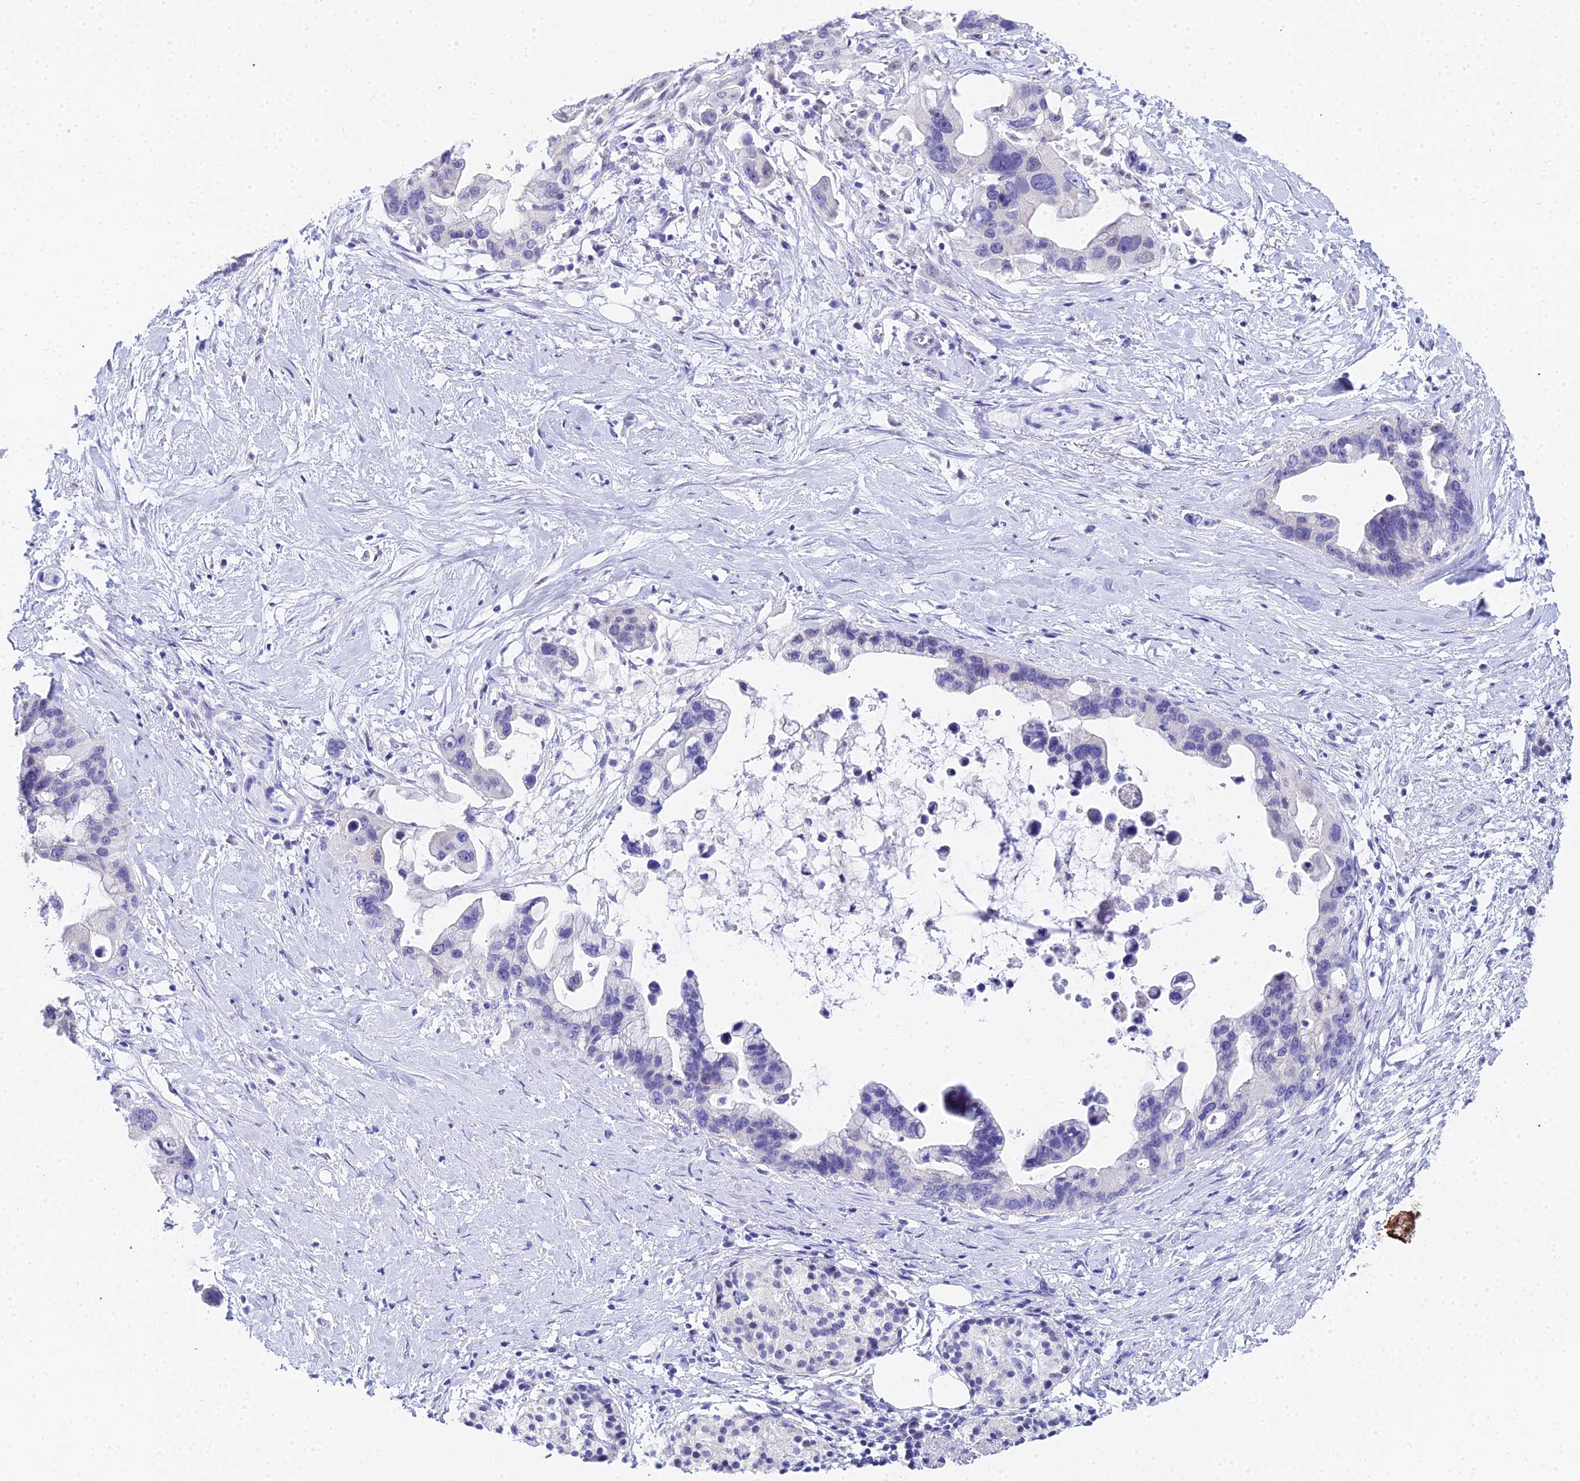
{"staining": {"intensity": "negative", "quantity": "none", "location": "none"}, "tissue": "pancreatic cancer", "cell_type": "Tumor cells", "image_type": "cancer", "snomed": [{"axis": "morphology", "description": "Adenocarcinoma, NOS"}, {"axis": "topography", "description": "Pancreas"}], "caption": "A high-resolution micrograph shows IHC staining of pancreatic cancer, which displays no significant expression in tumor cells.", "gene": "OCM", "patient": {"sex": "female", "age": 83}}